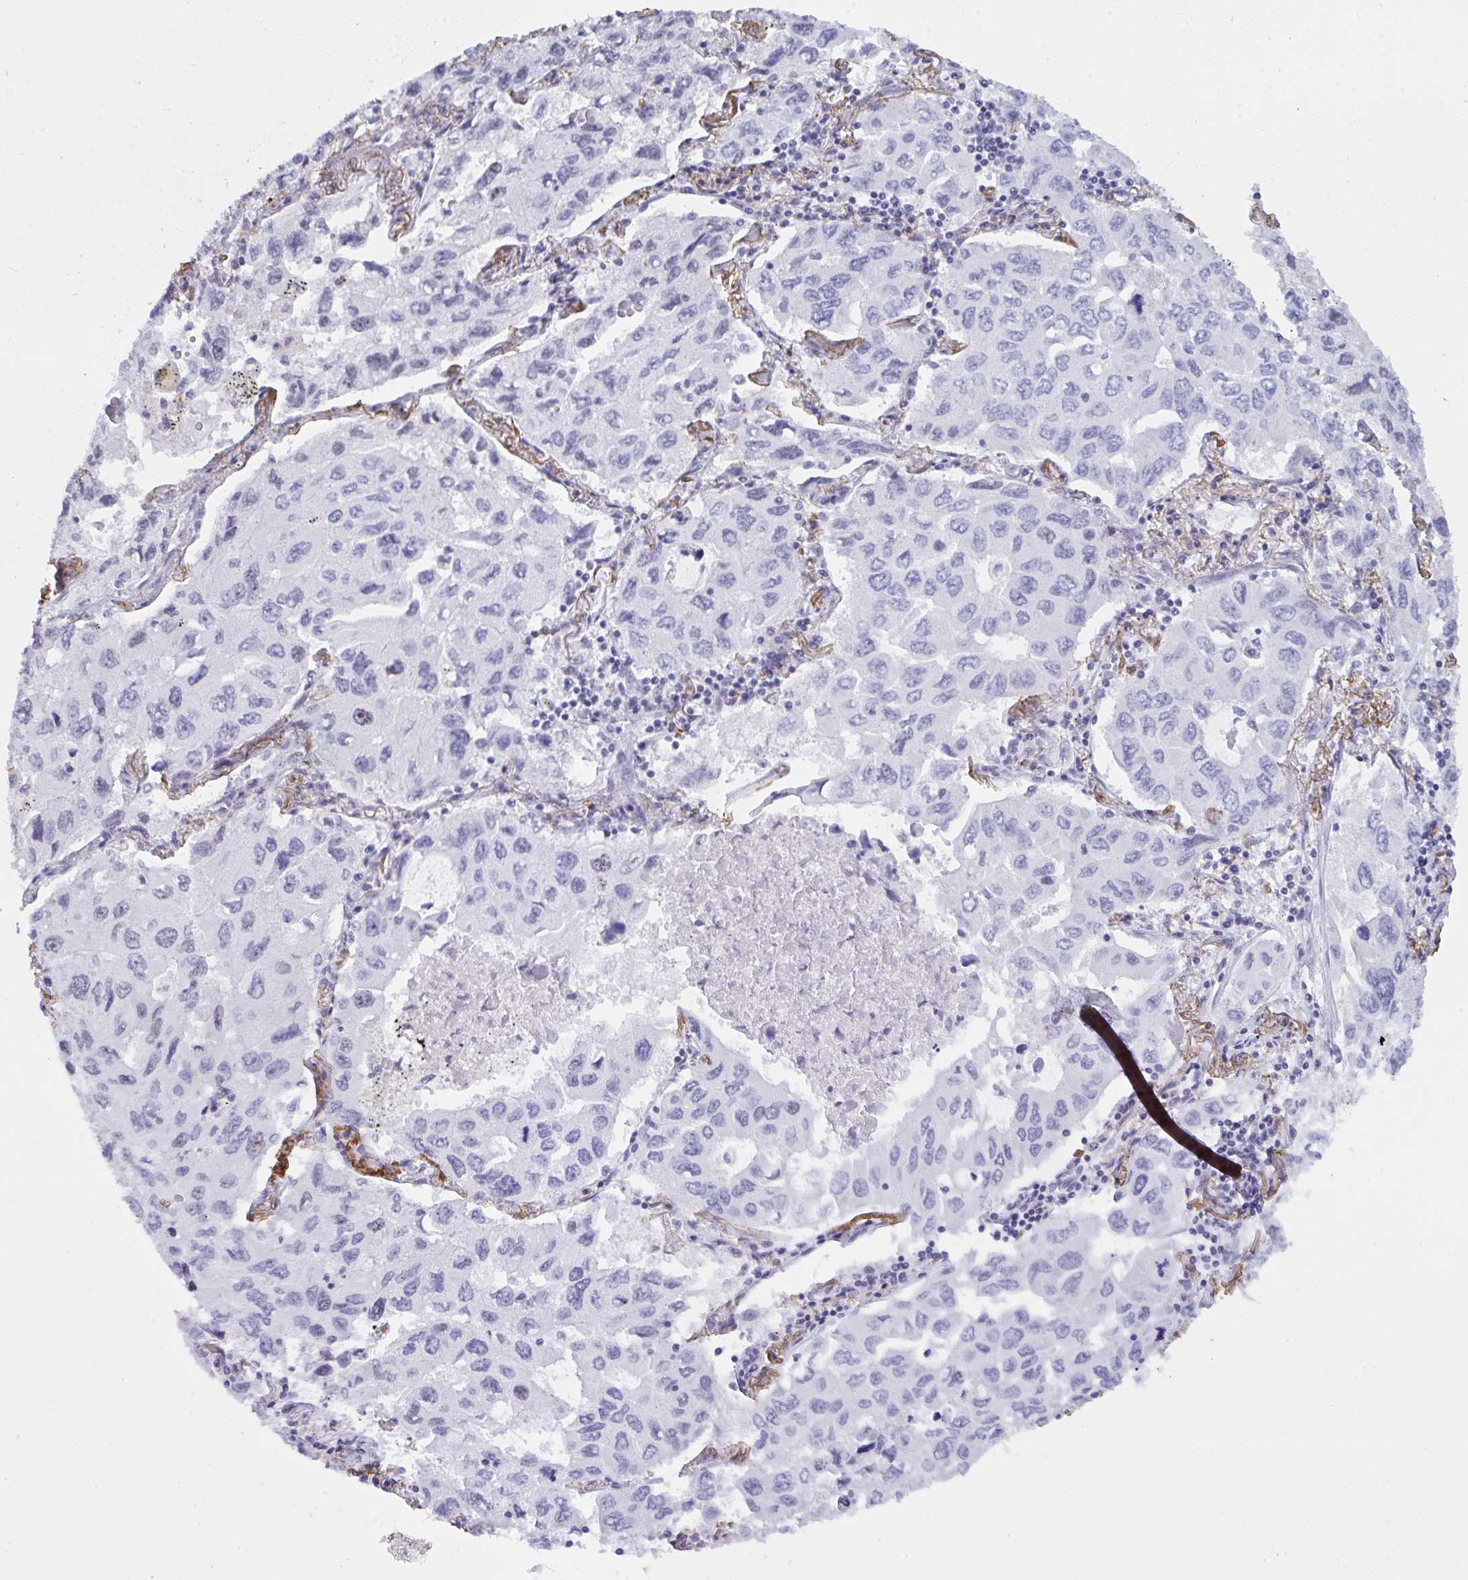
{"staining": {"intensity": "negative", "quantity": "none", "location": "none"}, "tissue": "lung cancer", "cell_type": "Tumor cells", "image_type": "cancer", "snomed": [{"axis": "morphology", "description": "Adenocarcinoma, NOS"}, {"axis": "topography", "description": "Lung"}], "caption": "Lung cancer (adenocarcinoma) stained for a protein using IHC shows no staining tumor cells.", "gene": "ELN", "patient": {"sex": "male", "age": 64}}